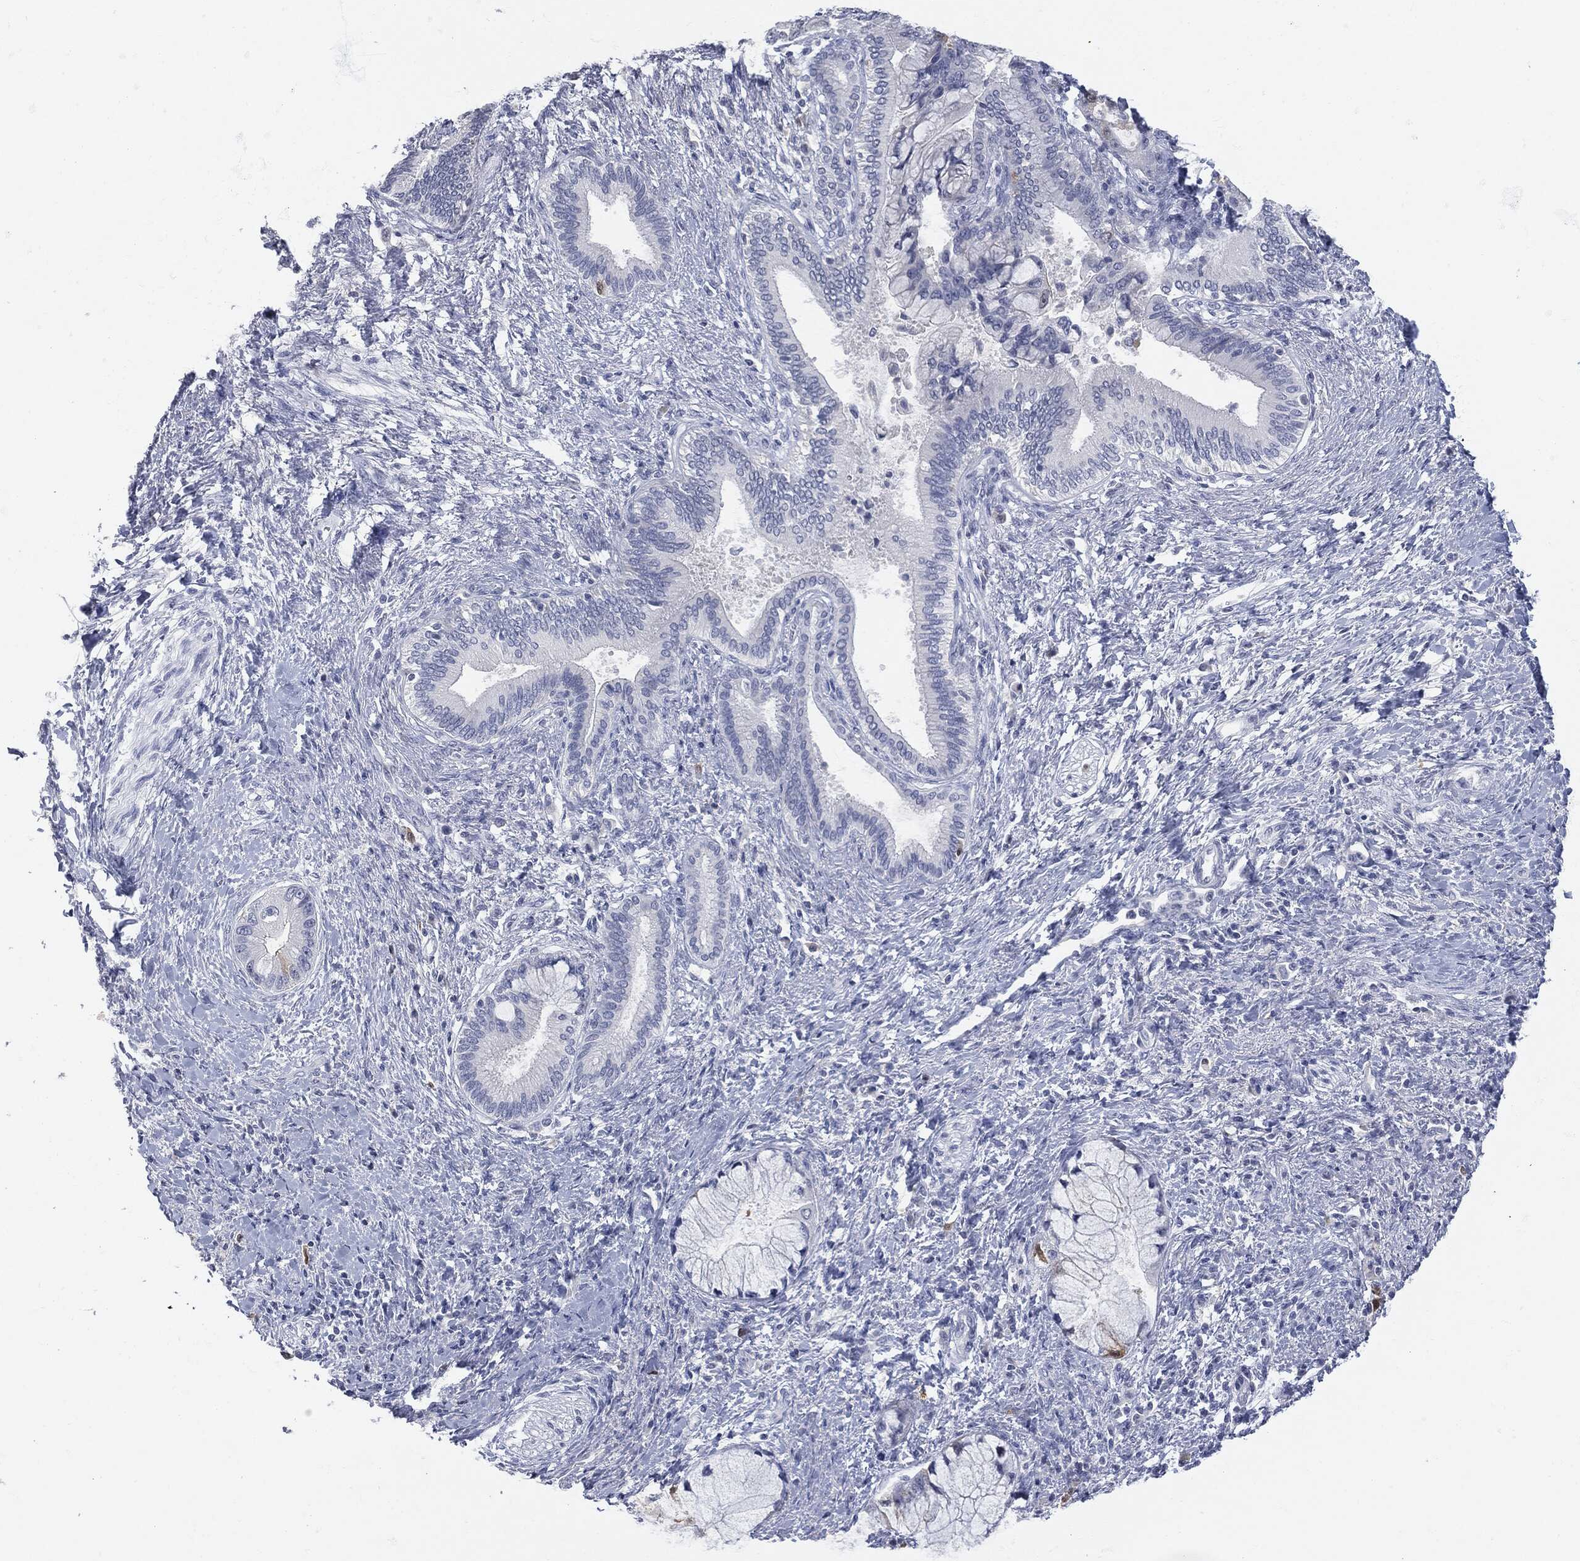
{"staining": {"intensity": "moderate", "quantity": "<25%", "location": "cytoplasmic/membranous"}, "tissue": "liver cancer", "cell_type": "Tumor cells", "image_type": "cancer", "snomed": [{"axis": "morphology", "description": "Cholangiocarcinoma"}, {"axis": "topography", "description": "Liver"}], "caption": "High-power microscopy captured an immunohistochemistry (IHC) image of liver cancer, revealing moderate cytoplasmic/membranous staining in approximately <25% of tumor cells.", "gene": "UBE2C", "patient": {"sex": "male", "age": 50}}